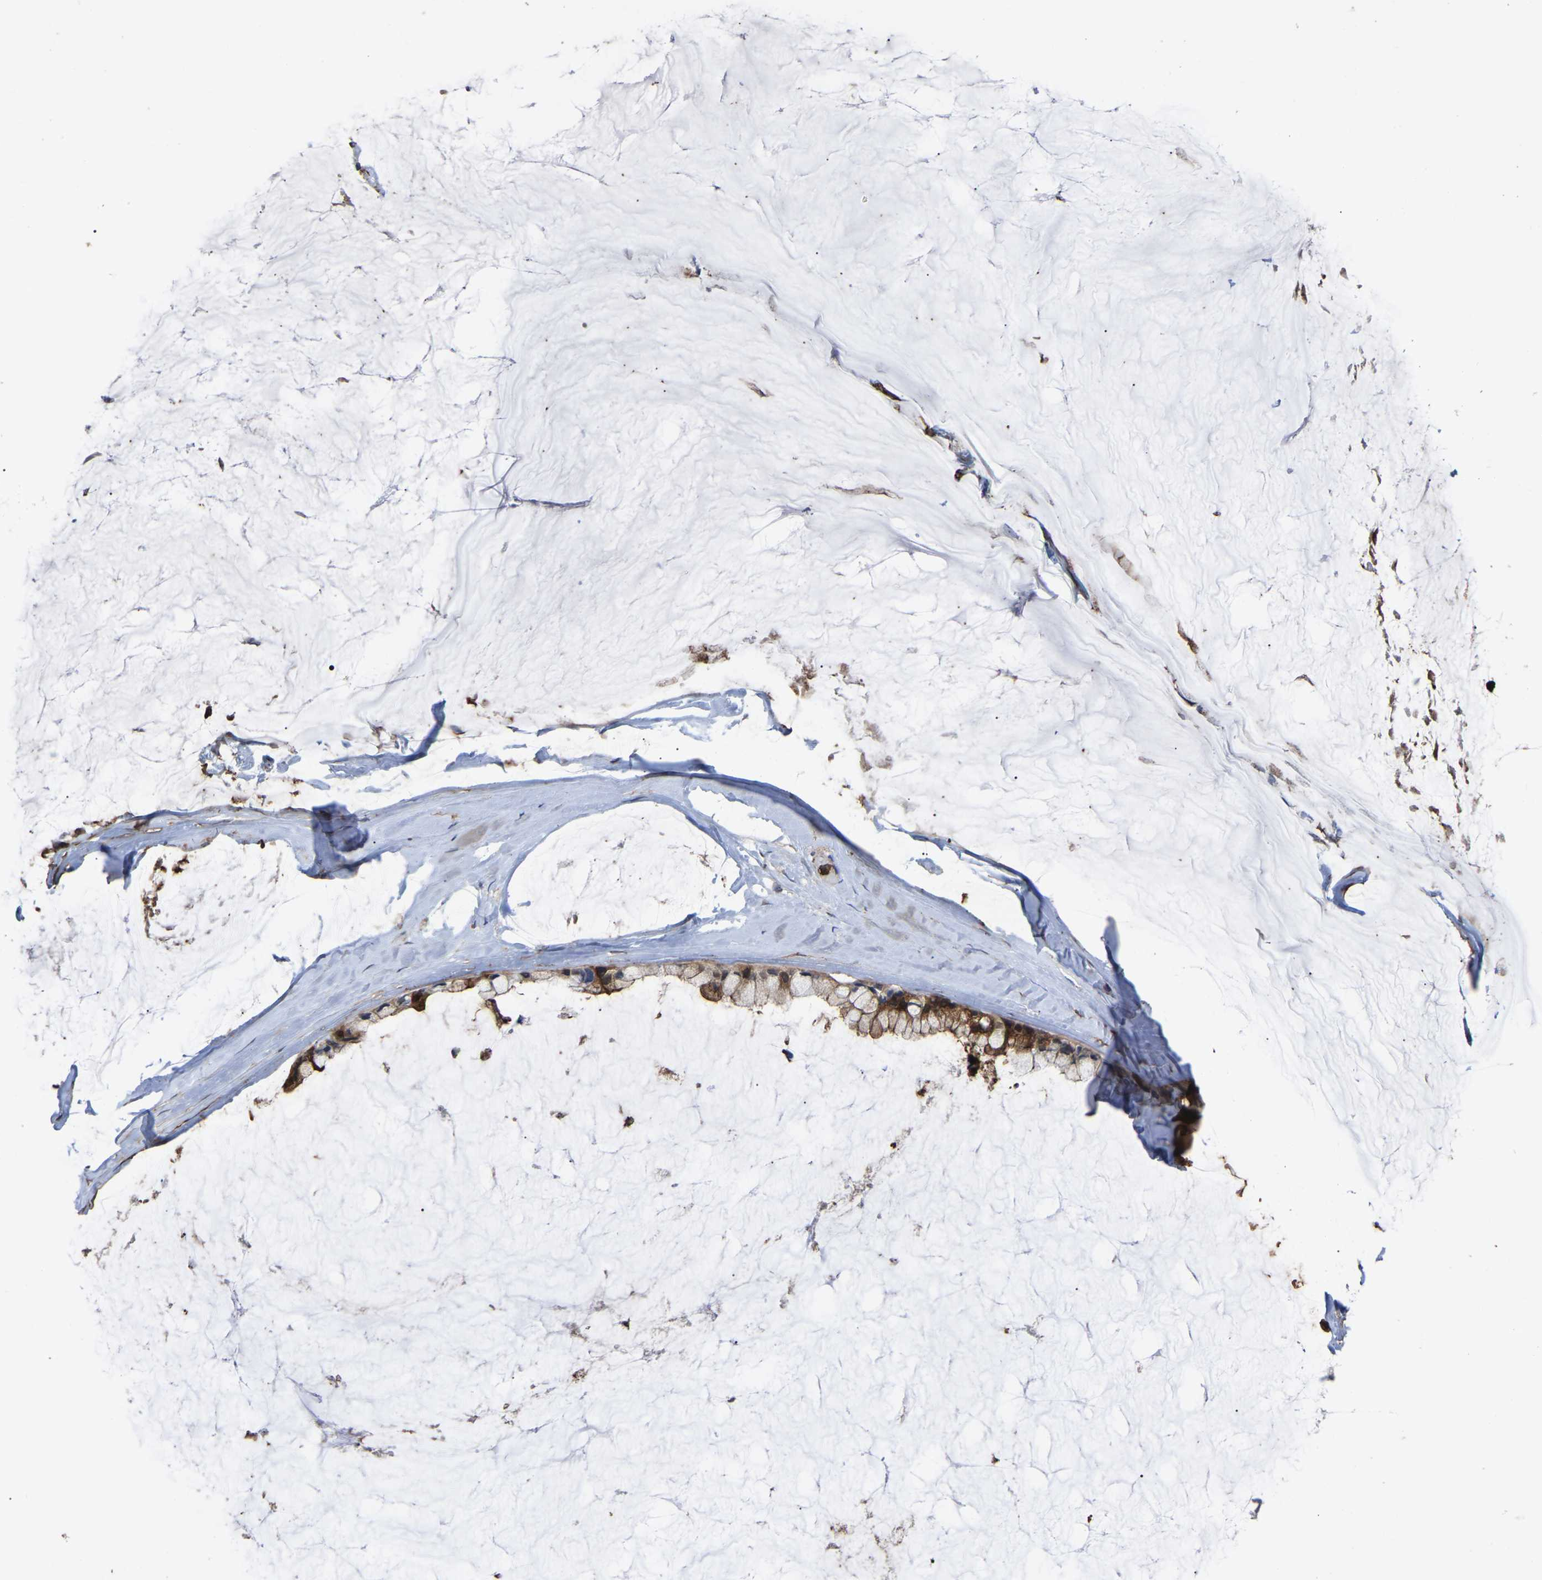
{"staining": {"intensity": "moderate", "quantity": ">75%", "location": "cytoplasmic/membranous"}, "tissue": "ovarian cancer", "cell_type": "Tumor cells", "image_type": "cancer", "snomed": [{"axis": "morphology", "description": "Cystadenocarcinoma, mucinous, NOS"}, {"axis": "topography", "description": "Ovary"}], "caption": "Immunohistochemistry histopathology image of neoplastic tissue: ovarian cancer stained using IHC shows medium levels of moderate protein expression localized specifically in the cytoplasmic/membranous of tumor cells, appearing as a cytoplasmic/membranous brown color.", "gene": "CIT", "patient": {"sex": "female", "age": 39}}